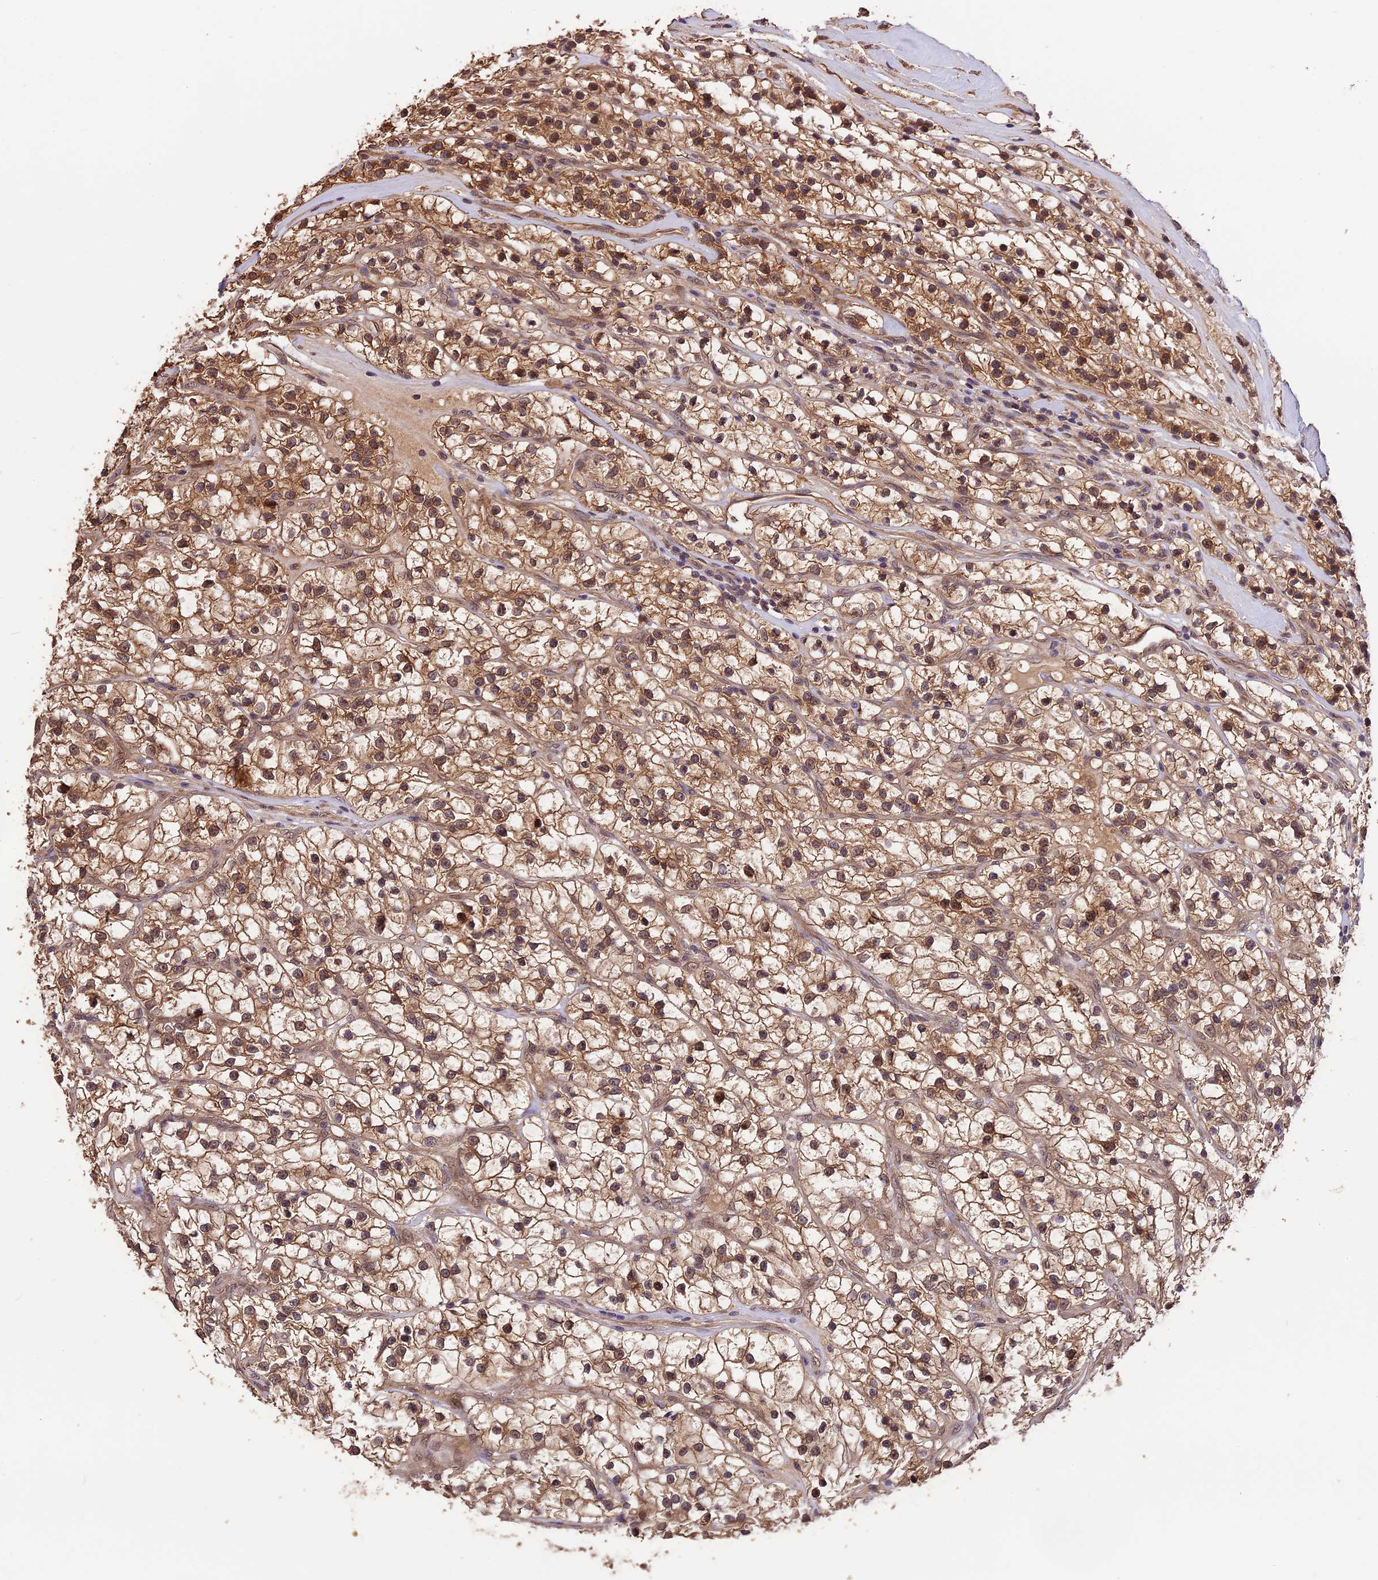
{"staining": {"intensity": "moderate", "quantity": ">75%", "location": "cytoplasmic/membranous,nuclear"}, "tissue": "renal cancer", "cell_type": "Tumor cells", "image_type": "cancer", "snomed": [{"axis": "morphology", "description": "Adenocarcinoma, NOS"}, {"axis": "topography", "description": "Kidney"}], "caption": "An immunohistochemistry (IHC) micrograph of tumor tissue is shown. Protein staining in brown shows moderate cytoplasmic/membranous and nuclear positivity in renal adenocarcinoma within tumor cells. (DAB (3,3'-diaminobenzidine) IHC, brown staining for protein, blue staining for nuclei).", "gene": "TRMT1", "patient": {"sex": "female", "age": 57}}